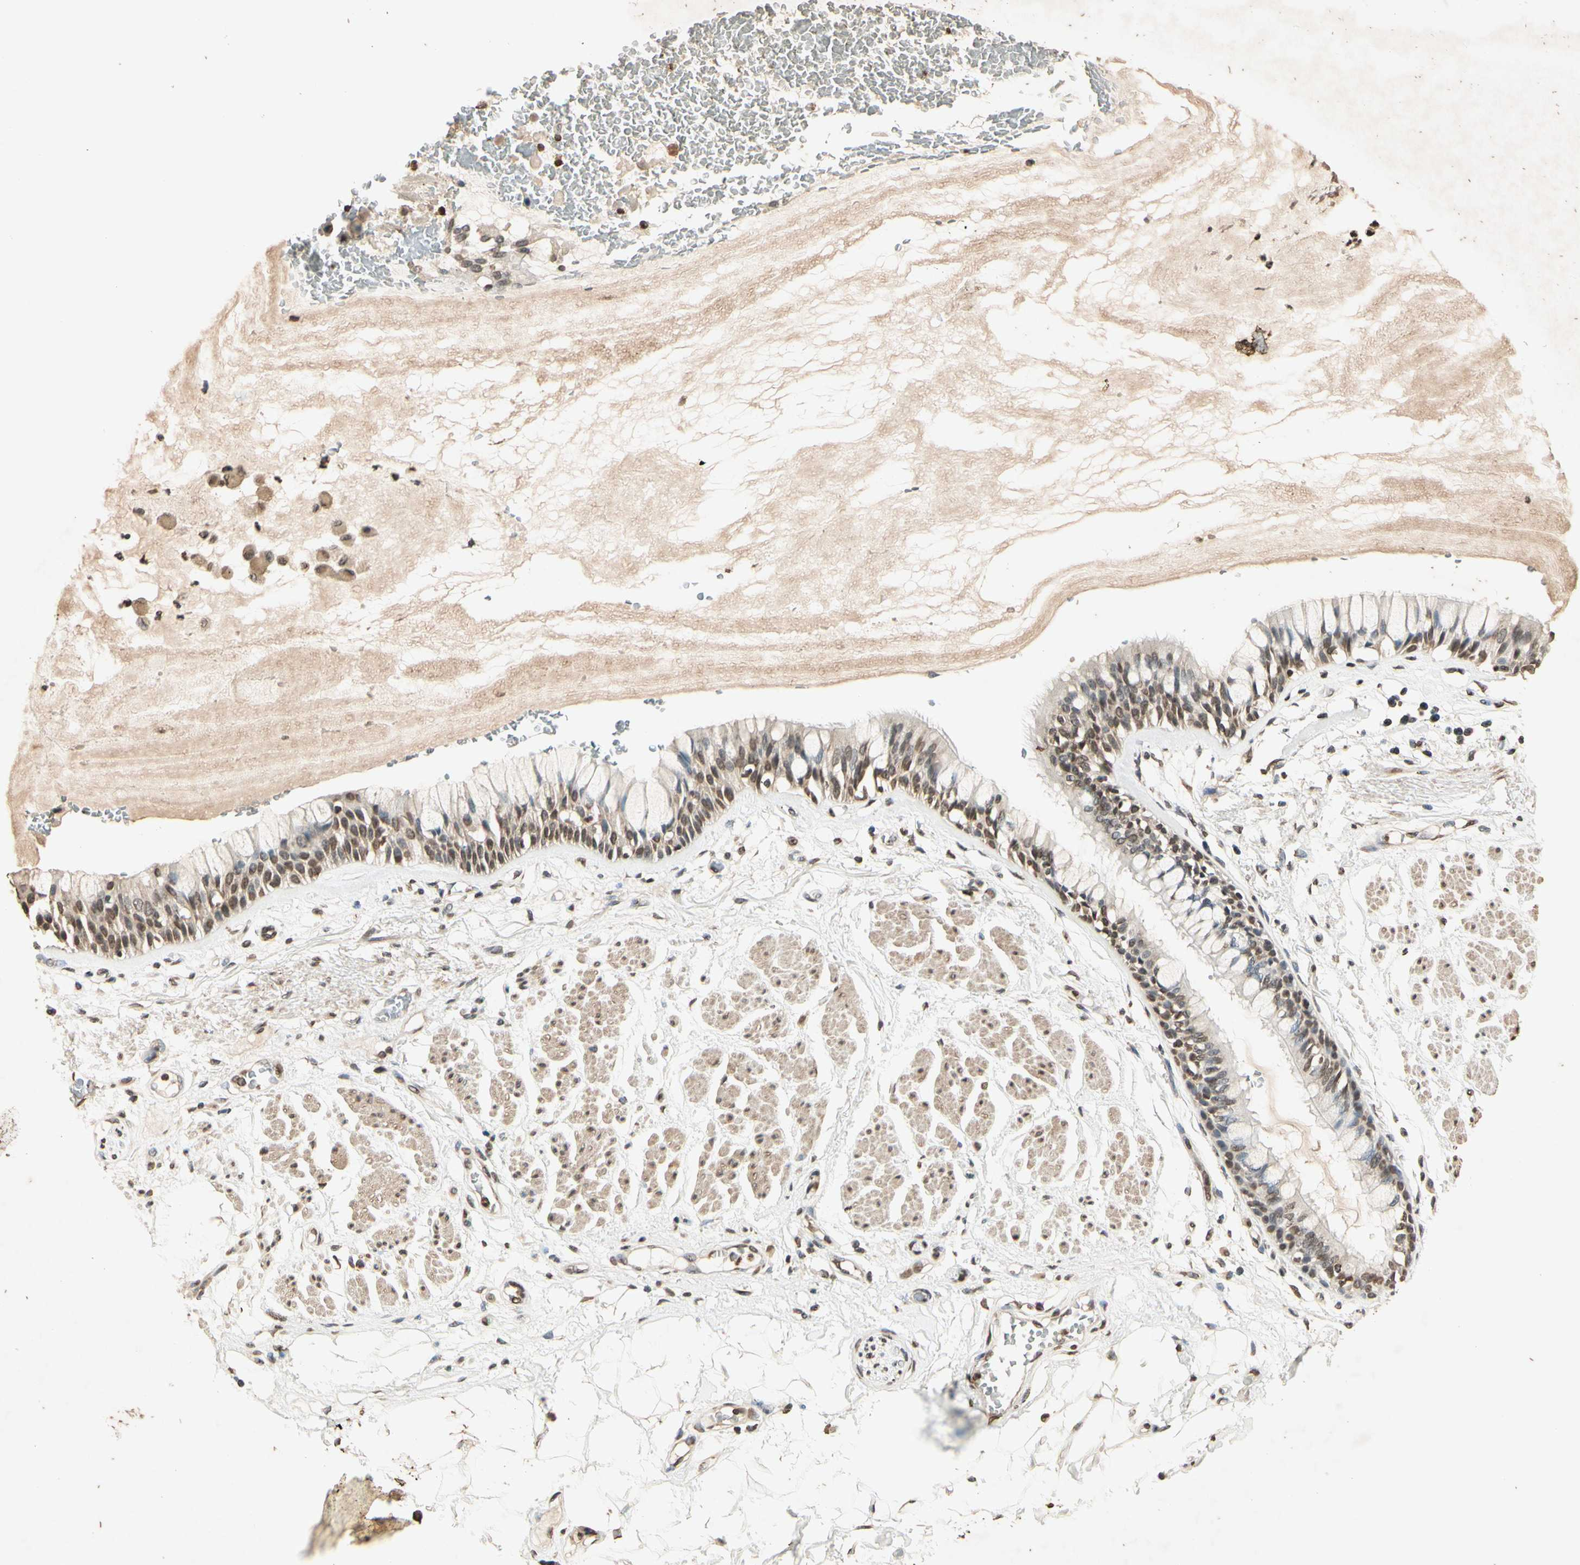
{"staining": {"intensity": "moderate", "quantity": "25%-75%", "location": "nuclear"}, "tissue": "bronchus", "cell_type": "Respiratory epithelial cells", "image_type": "normal", "snomed": [{"axis": "morphology", "description": "Normal tissue, NOS"}, {"axis": "topography", "description": "Bronchus"}], "caption": "Protein expression analysis of benign human bronchus reveals moderate nuclear expression in approximately 25%-75% of respiratory epithelial cells.", "gene": "TOP1", "patient": {"sex": "male", "age": 66}}